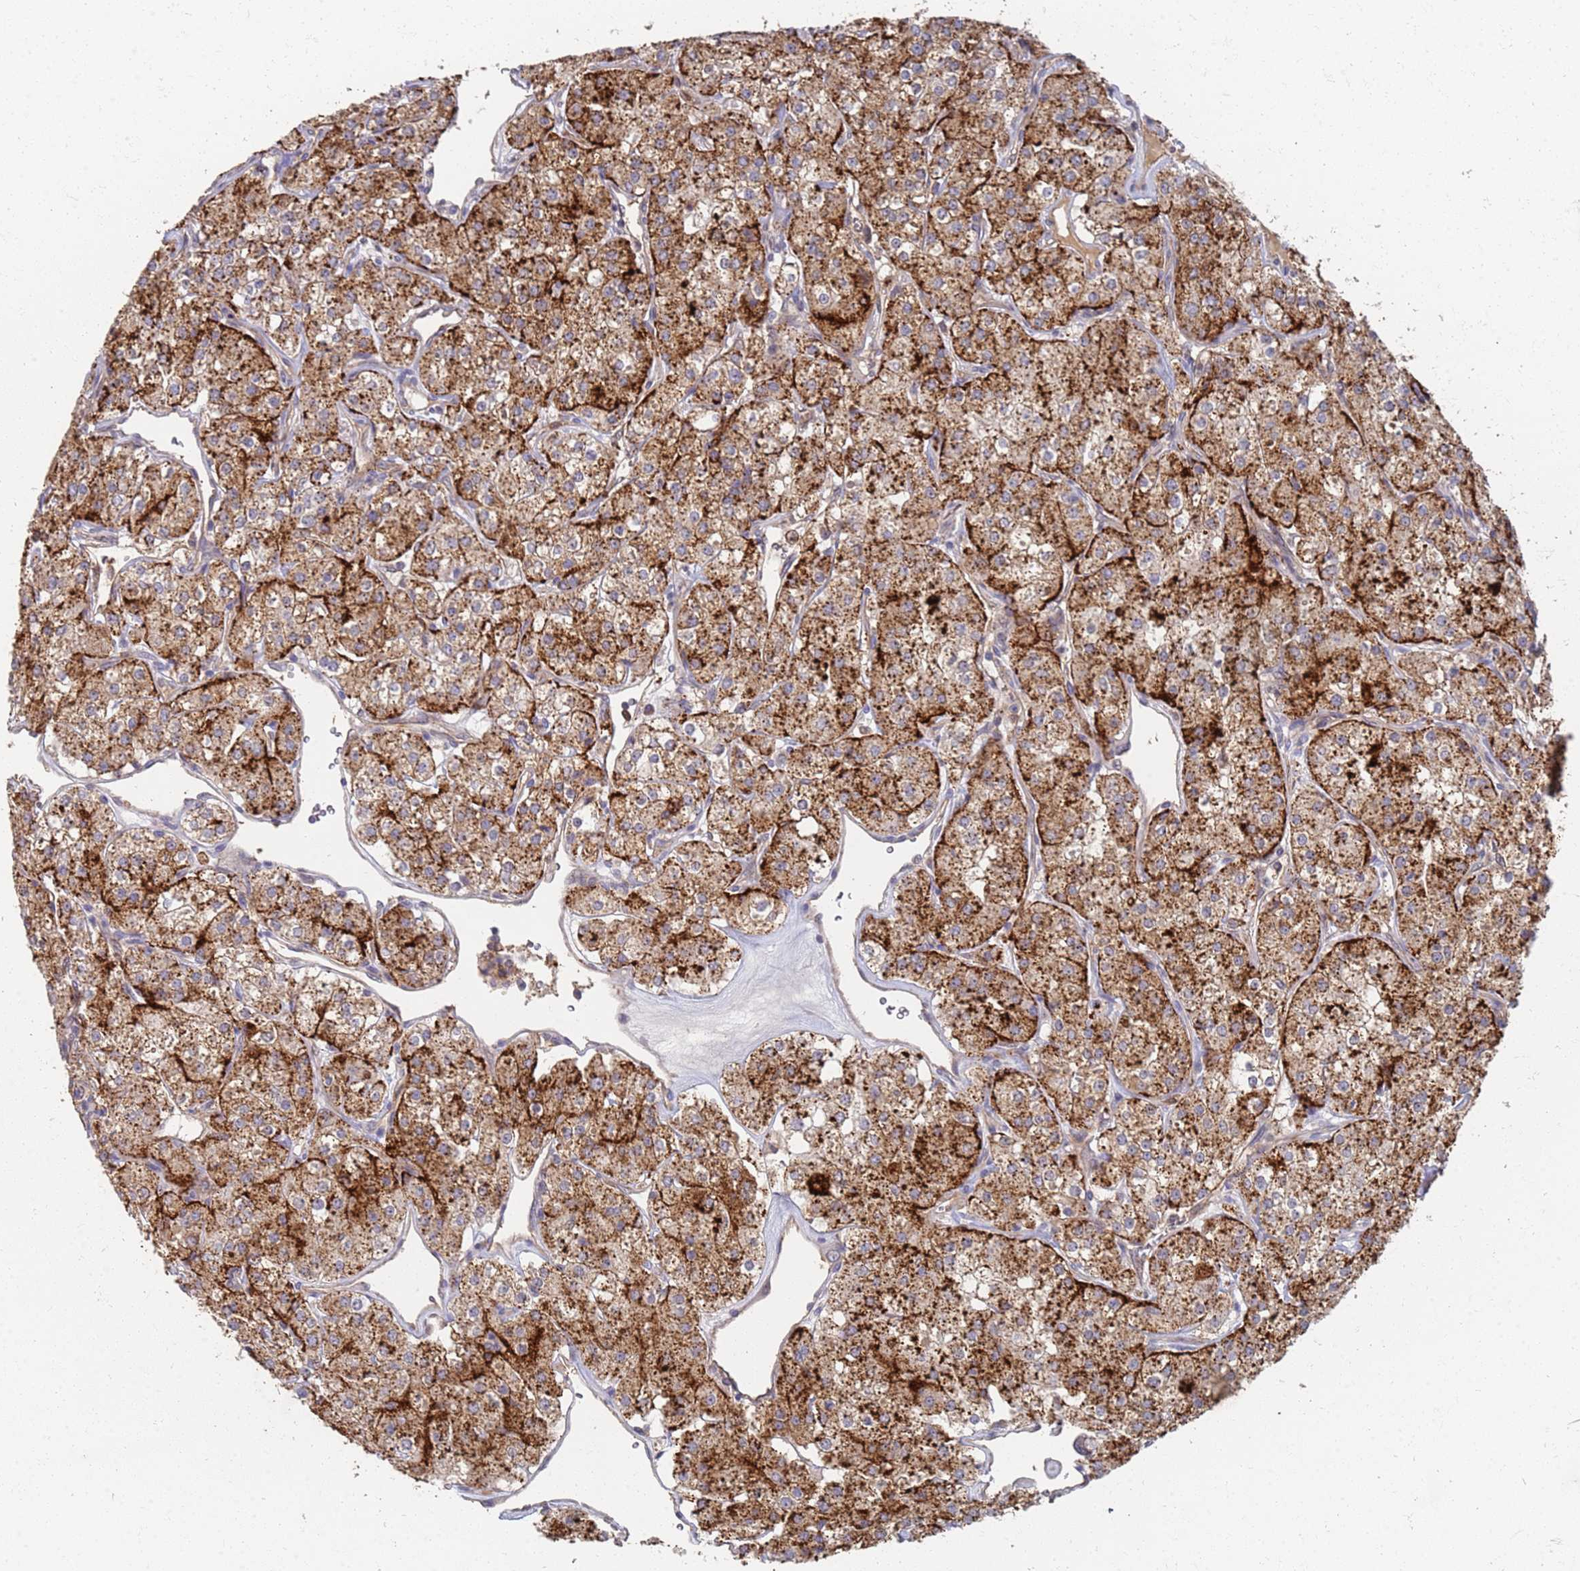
{"staining": {"intensity": "strong", "quantity": ">75%", "location": "cytoplasmic/membranous"}, "tissue": "renal cancer", "cell_type": "Tumor cells", "image_type": "cancer", "snomed": [{"axis": "morphology", "description": "Adenocarcinoma, NOS"}, {"axis": "topography", "description": "Kidney"}], "caption": "IHC (DAB (3,3'-diaminobenzidine)) staining of human renal adenocarcinoma exhibits strong cytoplasmic/membranous protein positivity in about >75% of tumor cells.", "gene": "ABCB6", "patient": {"sex": "male", "age": 77}}